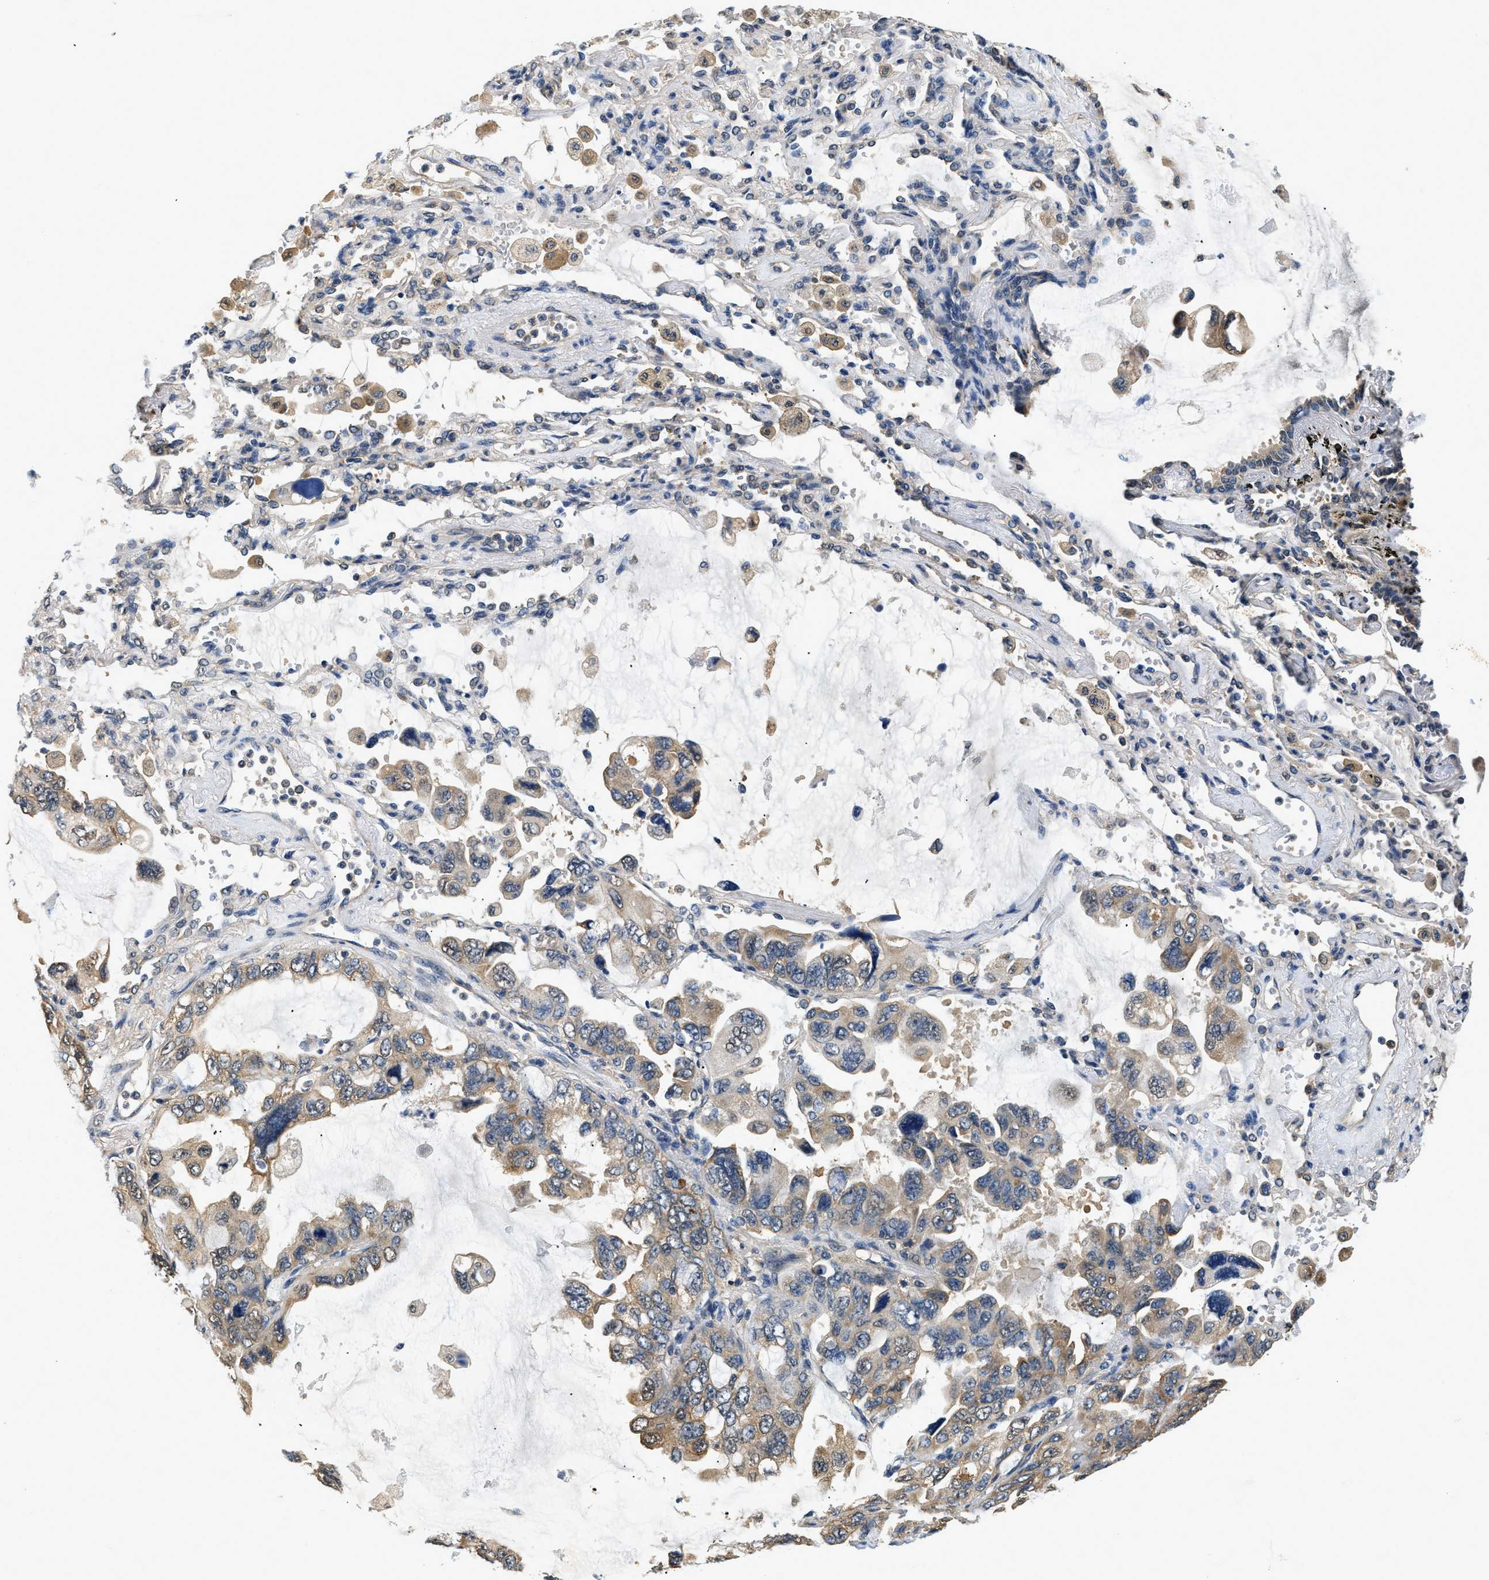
{"staining": {"intensity": "moderate", "quantity": ">75%", "location": "cytoplasmic/membranous"}, "tissue": "lung cancer", "cell_type": "Tumor cells", "image_type": "cancer", "snomed": [{"axis": "morphology", "description": "Squamous cell carcinoma, NOS"}, {"axis": "topography", "description": "Lung"}], "caption": "IHC staining of lung cancer, which reveals medium levels of moderate cytoplasmic/membranous positivity in approximately >75% of tumor cells indicating moderate cytoplasmic/membranous protein positivity. The staining was performed using DAB (brown) for protein detection and nuclei were counterstained in hematoxylin (blue).", "gene": "BCL7C", "patient": {"sex": "female", "age": 73}}